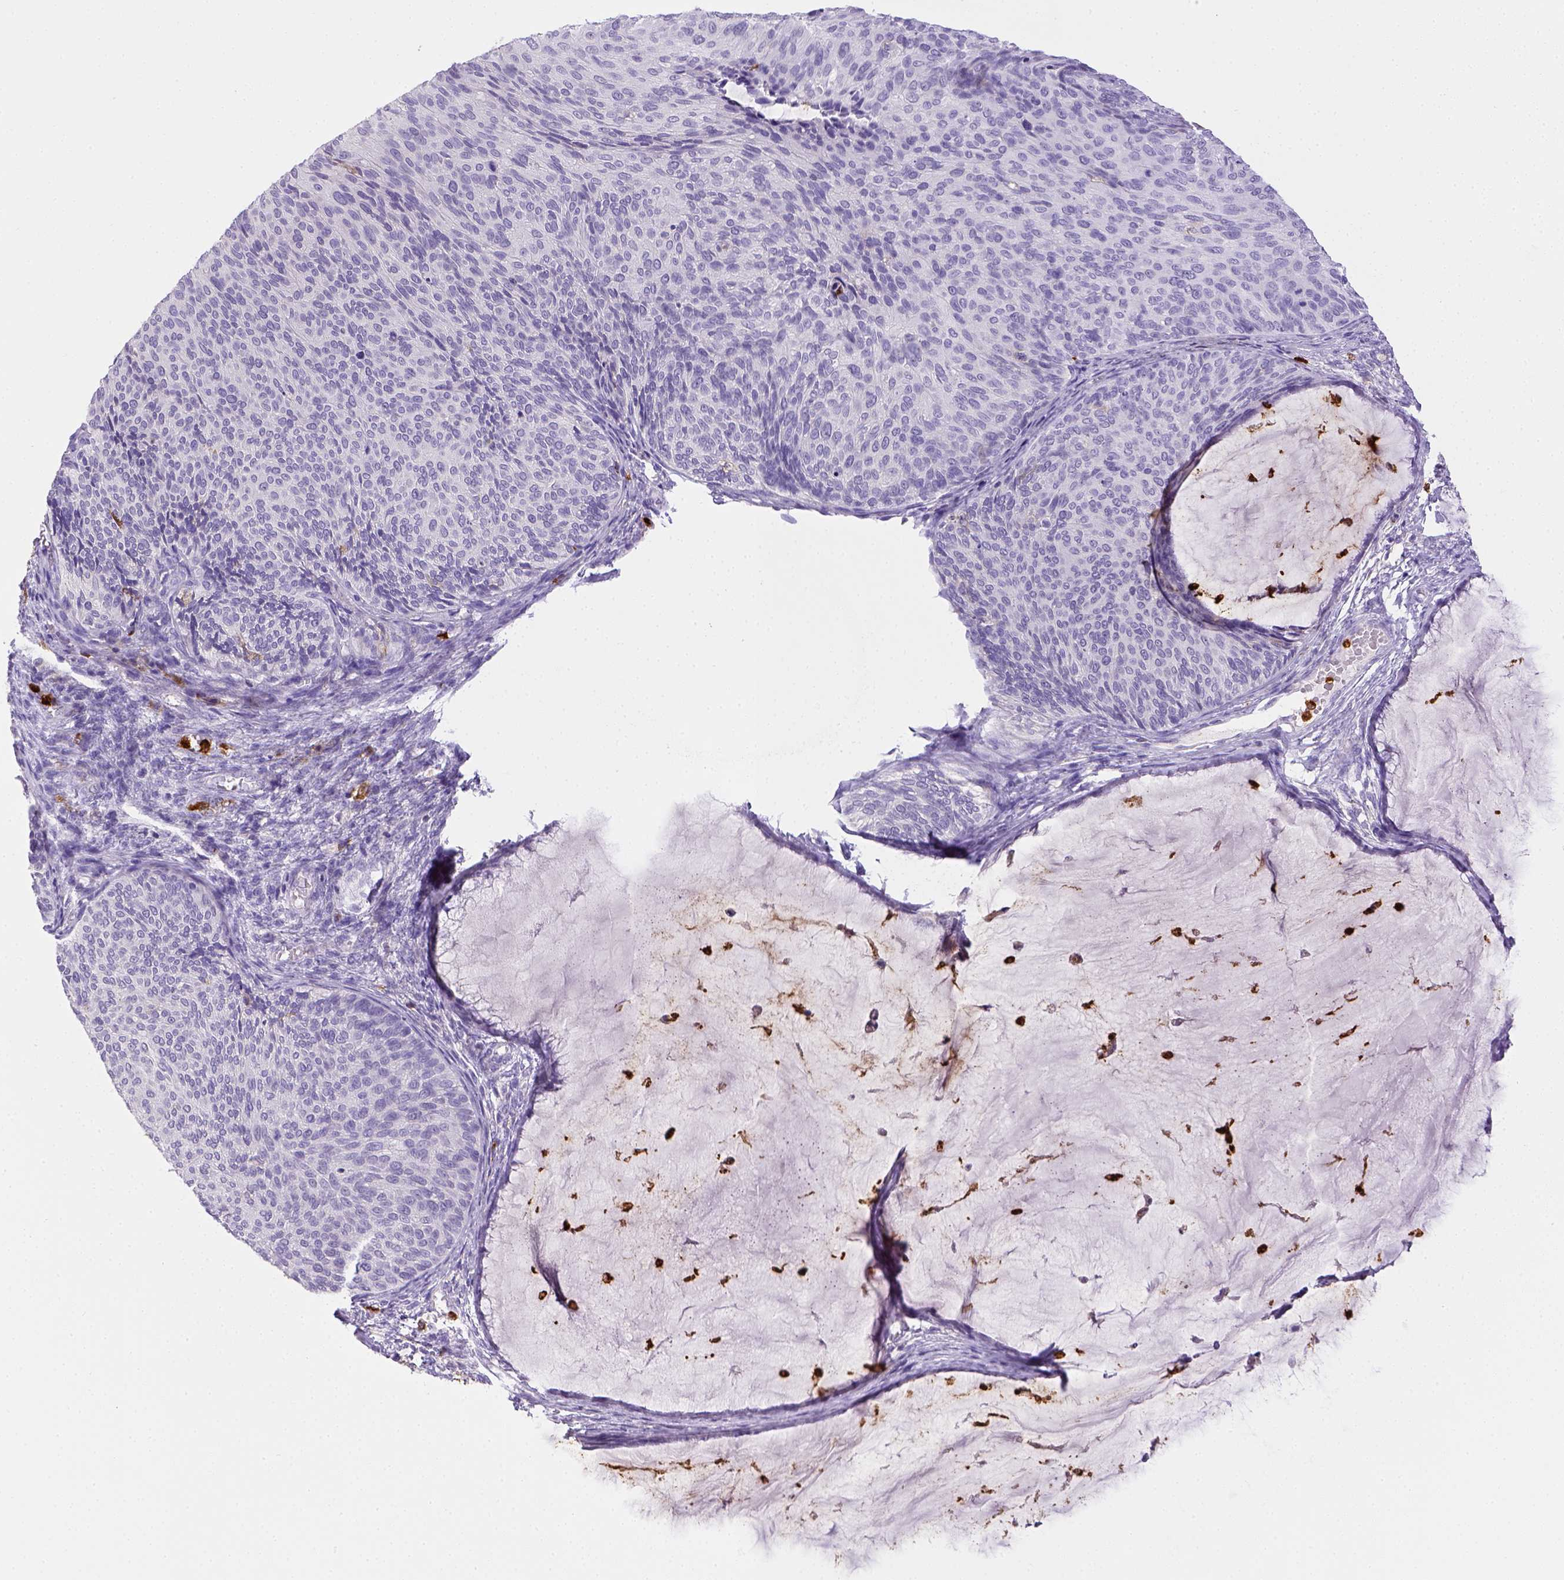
{"staining": {"intensity": "negative", "quantity": "none", "location": "none"}, "tissue": "cervical cancer", "cell_type": "Tumor cells", "image_type": "cancer", "snomed": [{"axis": "morphology", "description": "Squamous cell carcinoma, NOS"}, {"axis": "topography", "description": "Cervix"}], "caption": "IHC micrograph of squamous cell carcinoma (cervical) stained for a protein (brown), which exhibits no positivity in tumor cells.", "gene": "ITGAM", "patient": {"sex": "female", "age": 36}}